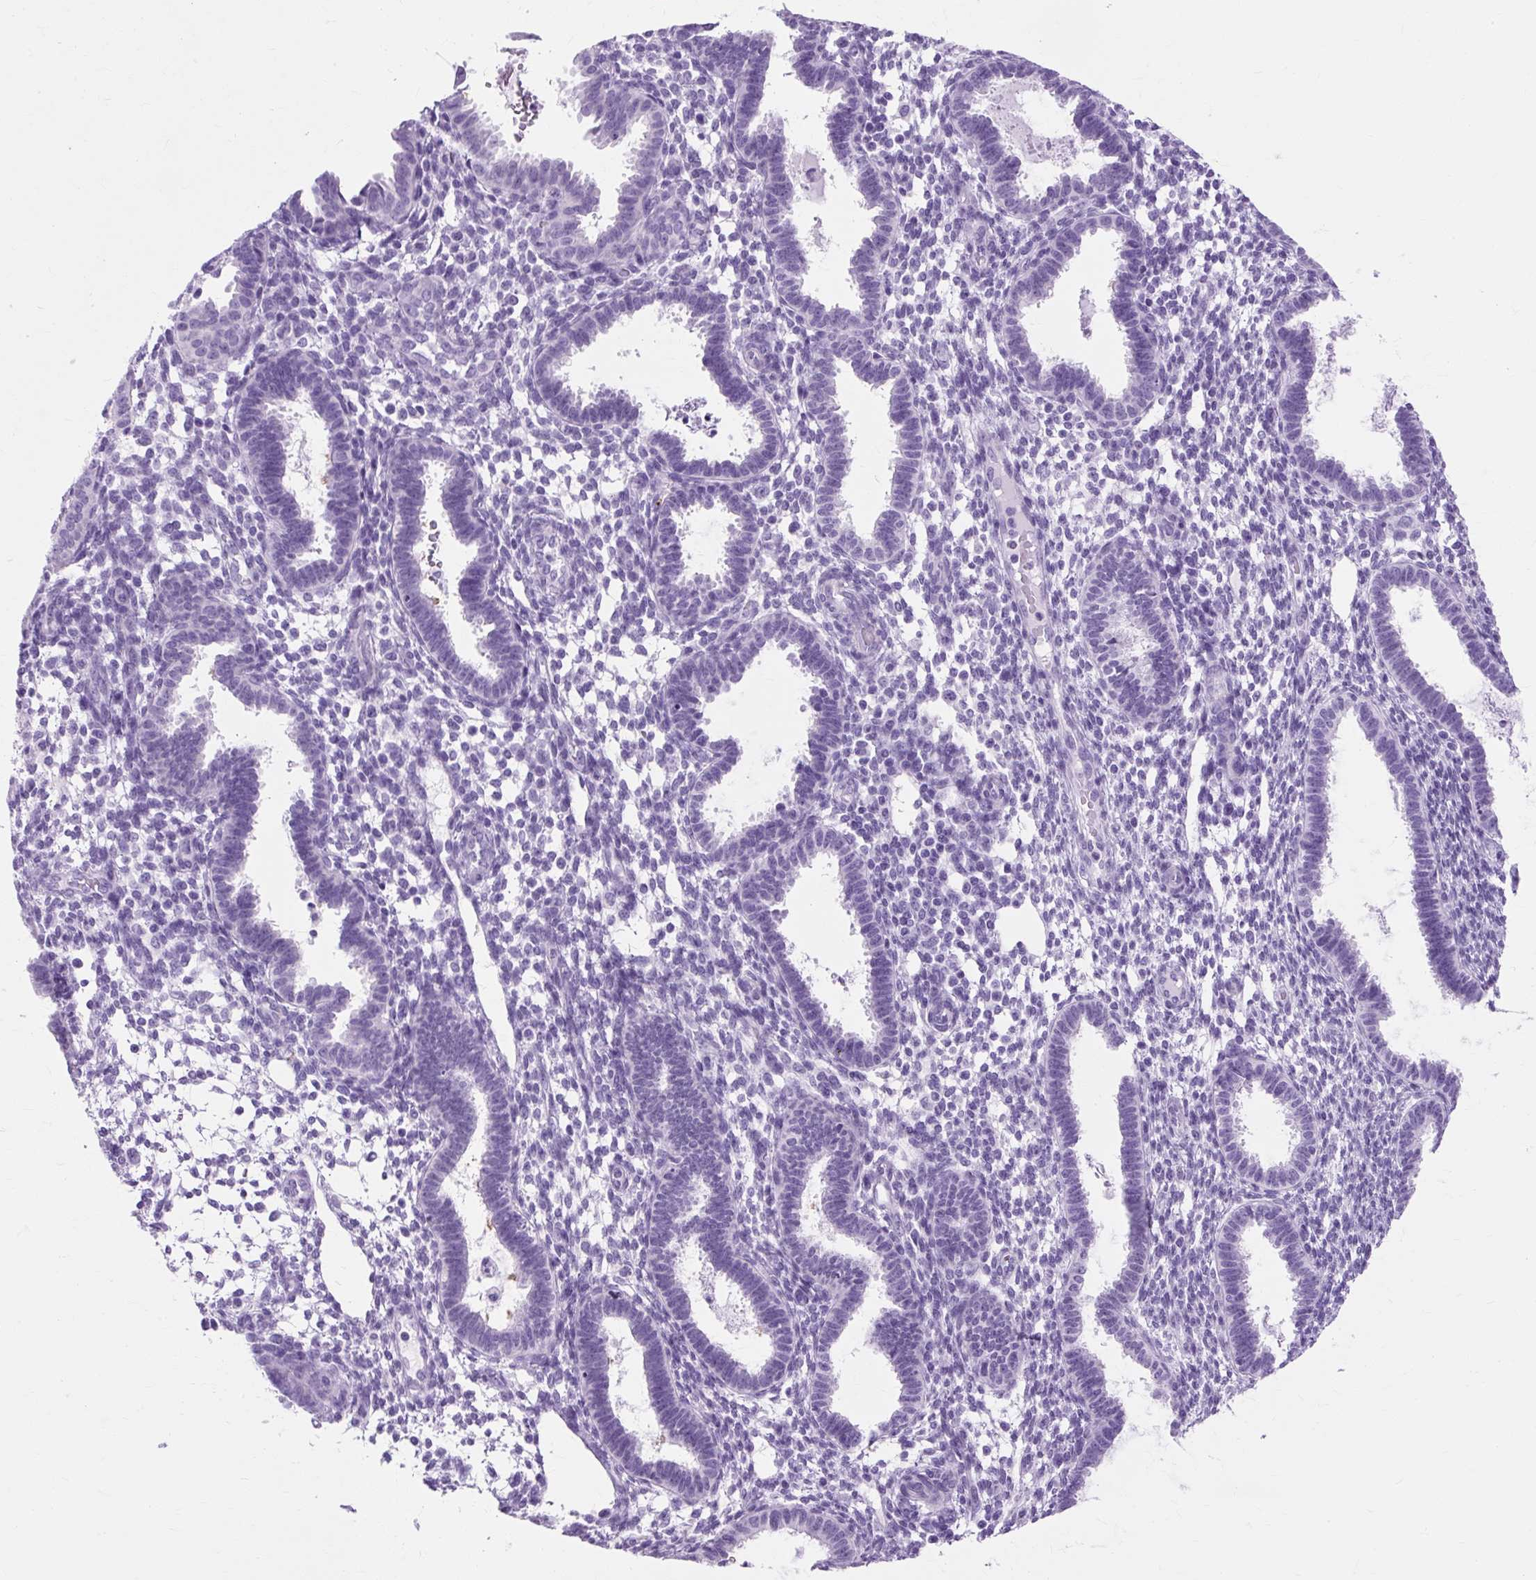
{"staining": {"intensity": "negative", "quantity": "none", "location": "none"}, "tissue": "endometrial cancer", "cell_type": "Tumor cells", "image_type": "cancer", "snomed": [{"axis": "morphology", "description": "Adenocarcinoma, NOS"}, {"axis": "topography", "description": "Uterus"}], "caption": "Endometrial cancer (adenocarcinoma) was stained to show a protein in brown. There is no significant positivity in tumor cells.", "gene": "TMEM89", "patient": {"sex": "female", "age": 44}}